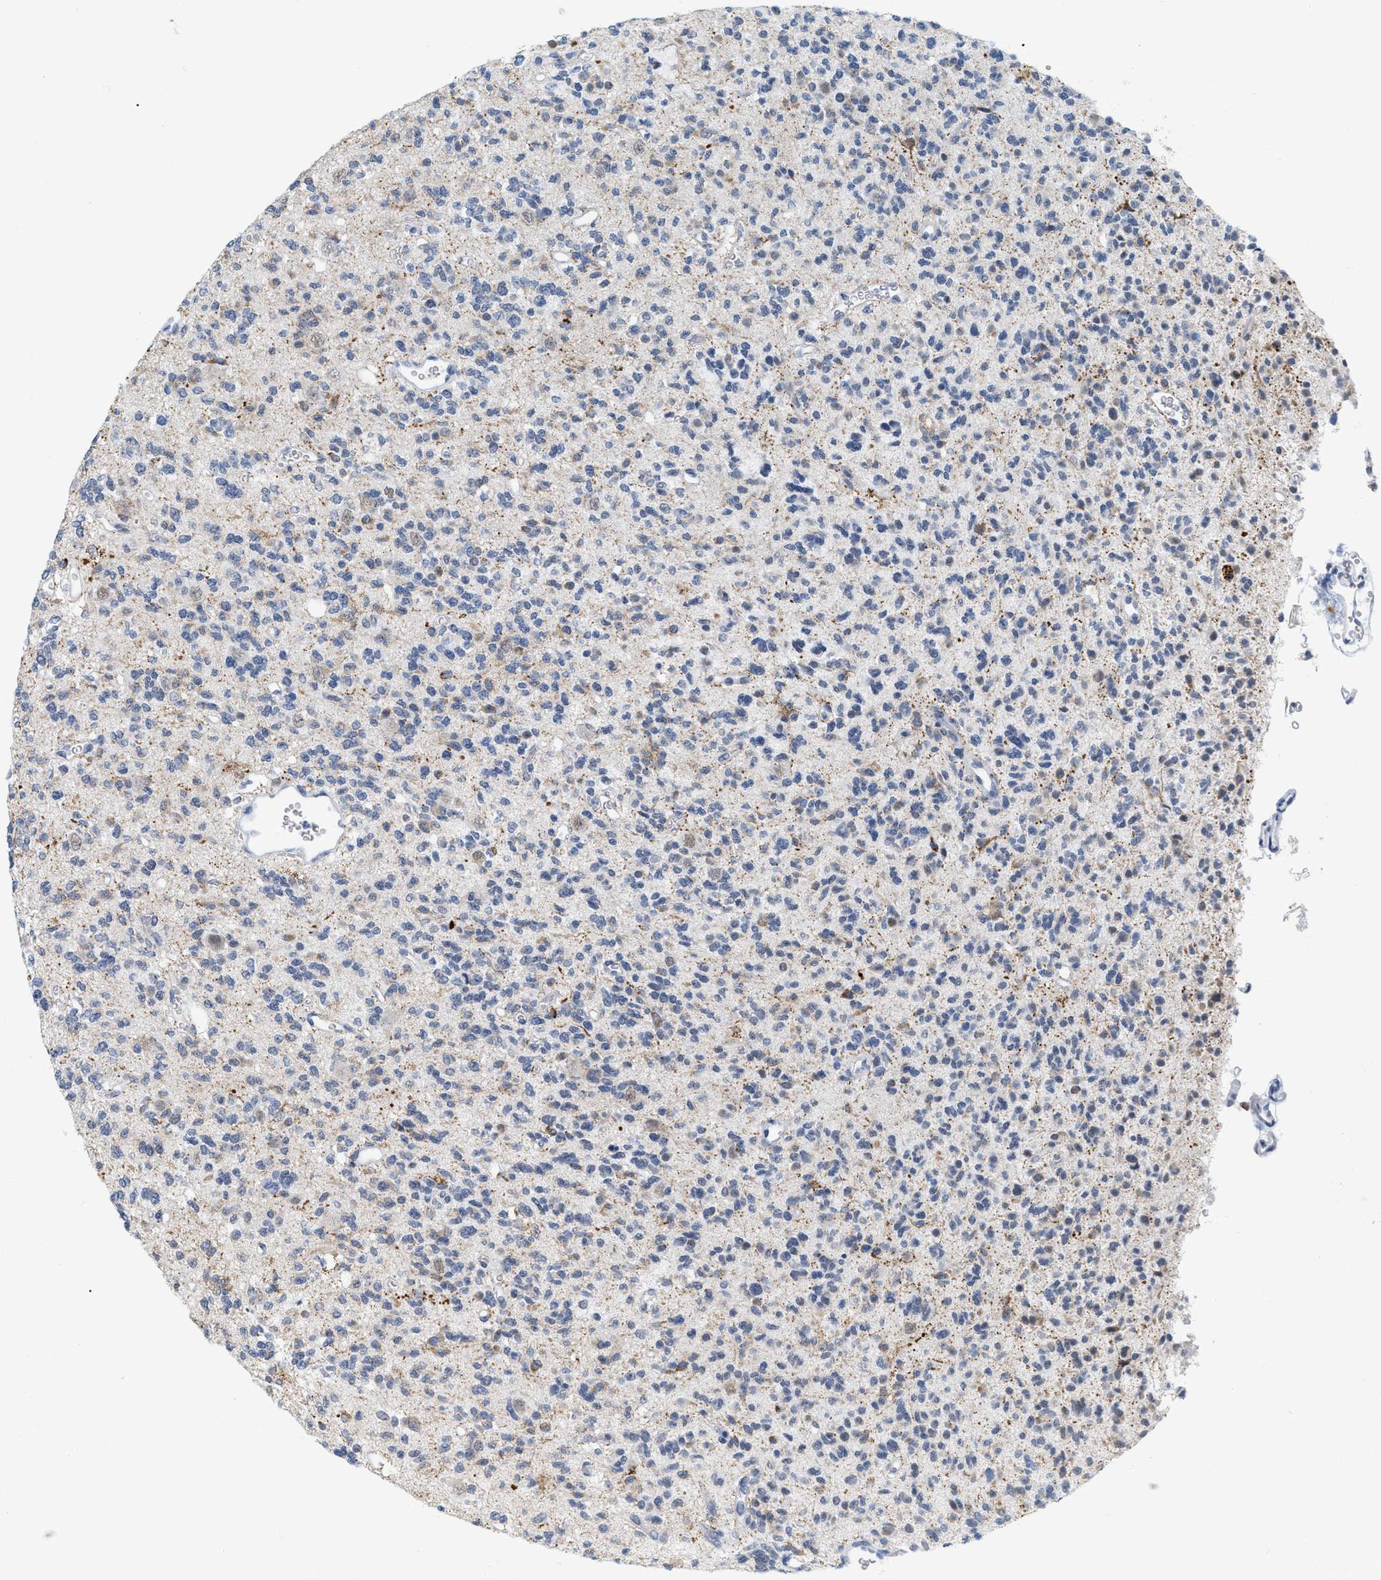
{"staining": {"intensity": "negative", "quantity": "none", "location": "none"}, "tissue": "glioma", "cell_type": "Tumor cells", "image_type": "cancer", "snomed": [{"axis": "morphology", "description": "Glioma, malignant, Low grade"}, {"axis": "topography", "description": "Brain"}], "caption": "The micrograph demonstrates no staining of tumor cells in low-grade glioma (malignant).", "gene": "XIRP1", "patient": {"sex": "male", "age": 38}}